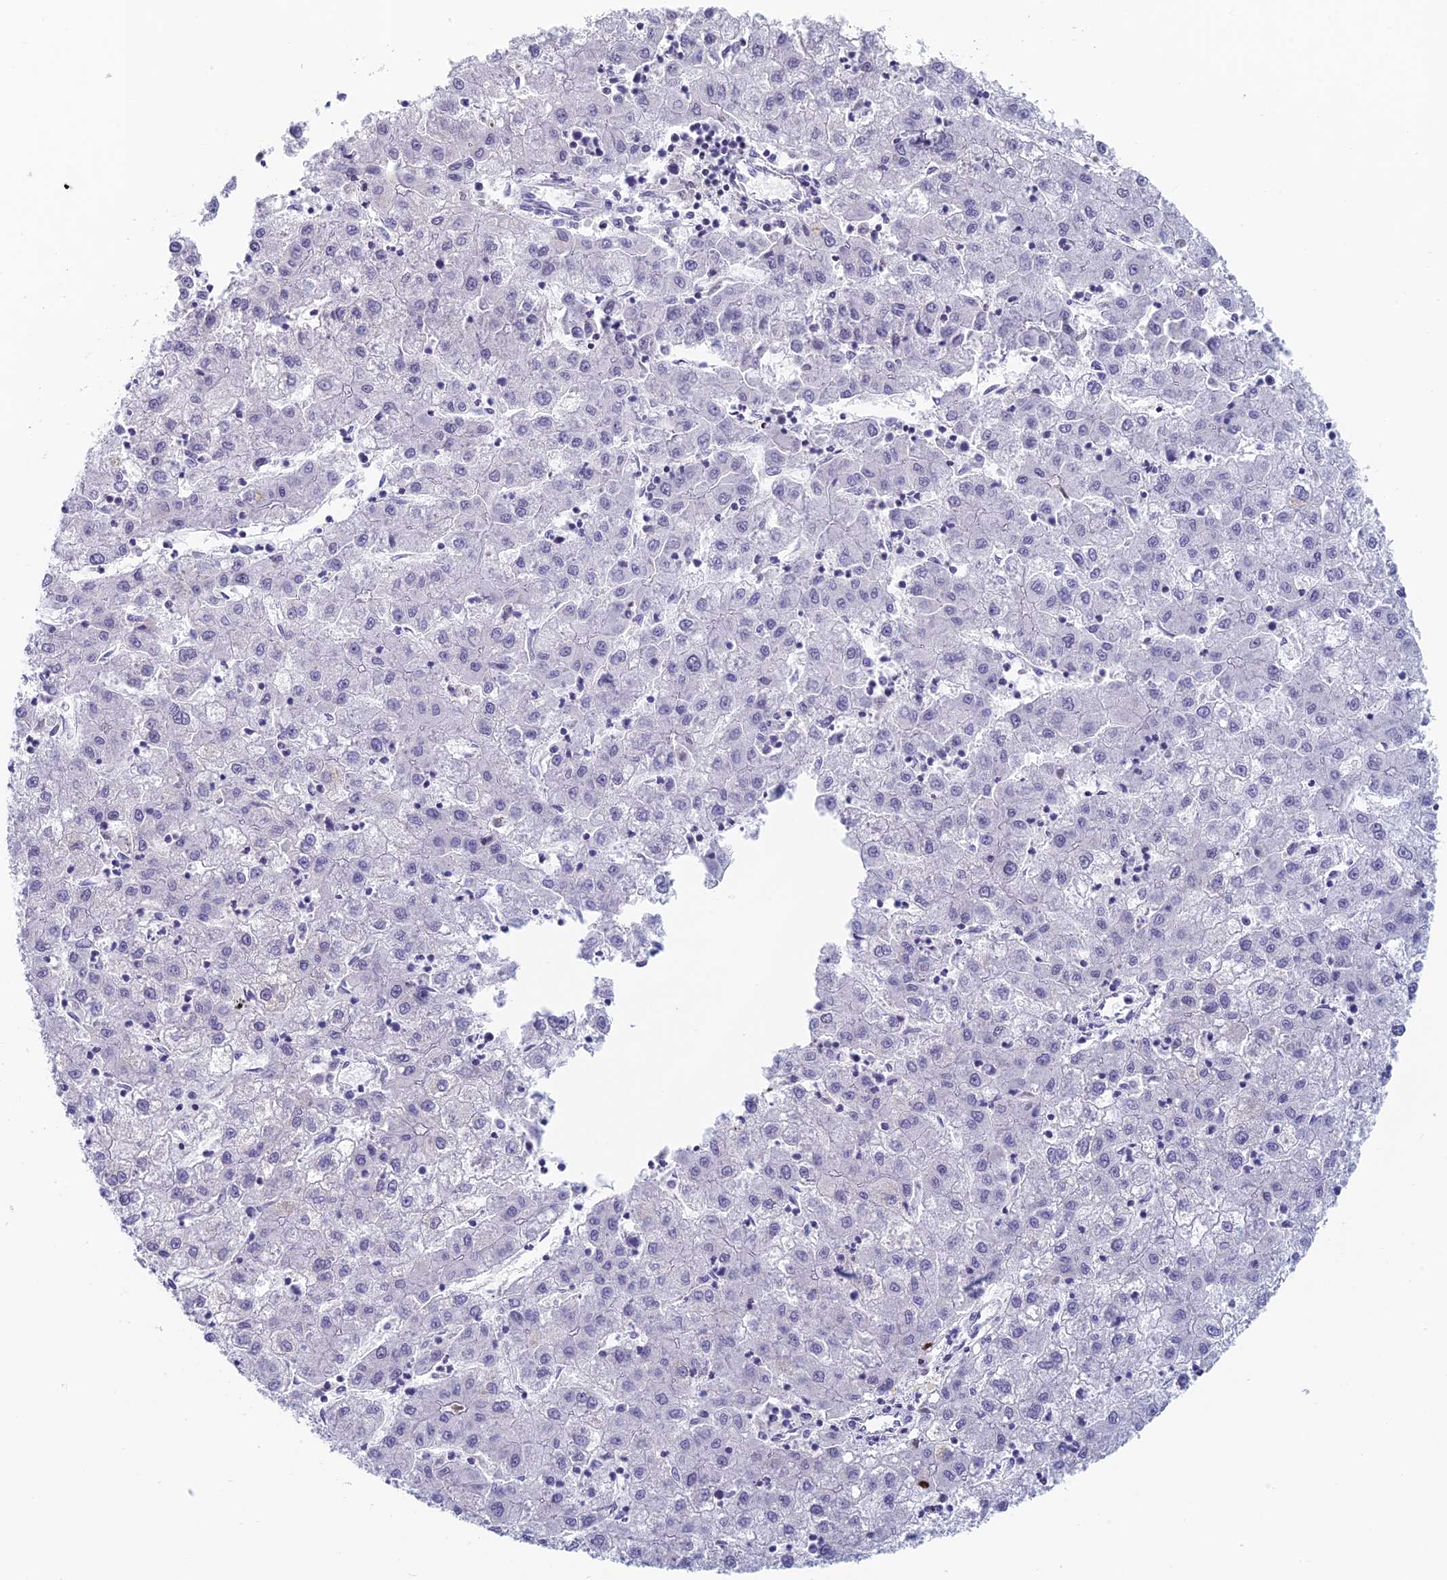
{"staining": {"intensity": "negative", "quantity": "none", "location": "none"}, "tissue": "liver cancer", "cell_type": "Tumor cells", "image_type": "cancer", "snomed": [{"axis": "morphology", "description": "Carcinoma, Hepatocellular, NOS"}, {"axis": "topography", "description": "Liver"}], "caption": "A photomicrograph of liver cancer (hepatocellular carcinoma) stained for a protein reveals no brown staining in tumor cells.", "gene": "REXO5", "patient": {"sex": "male", "age": 72}}